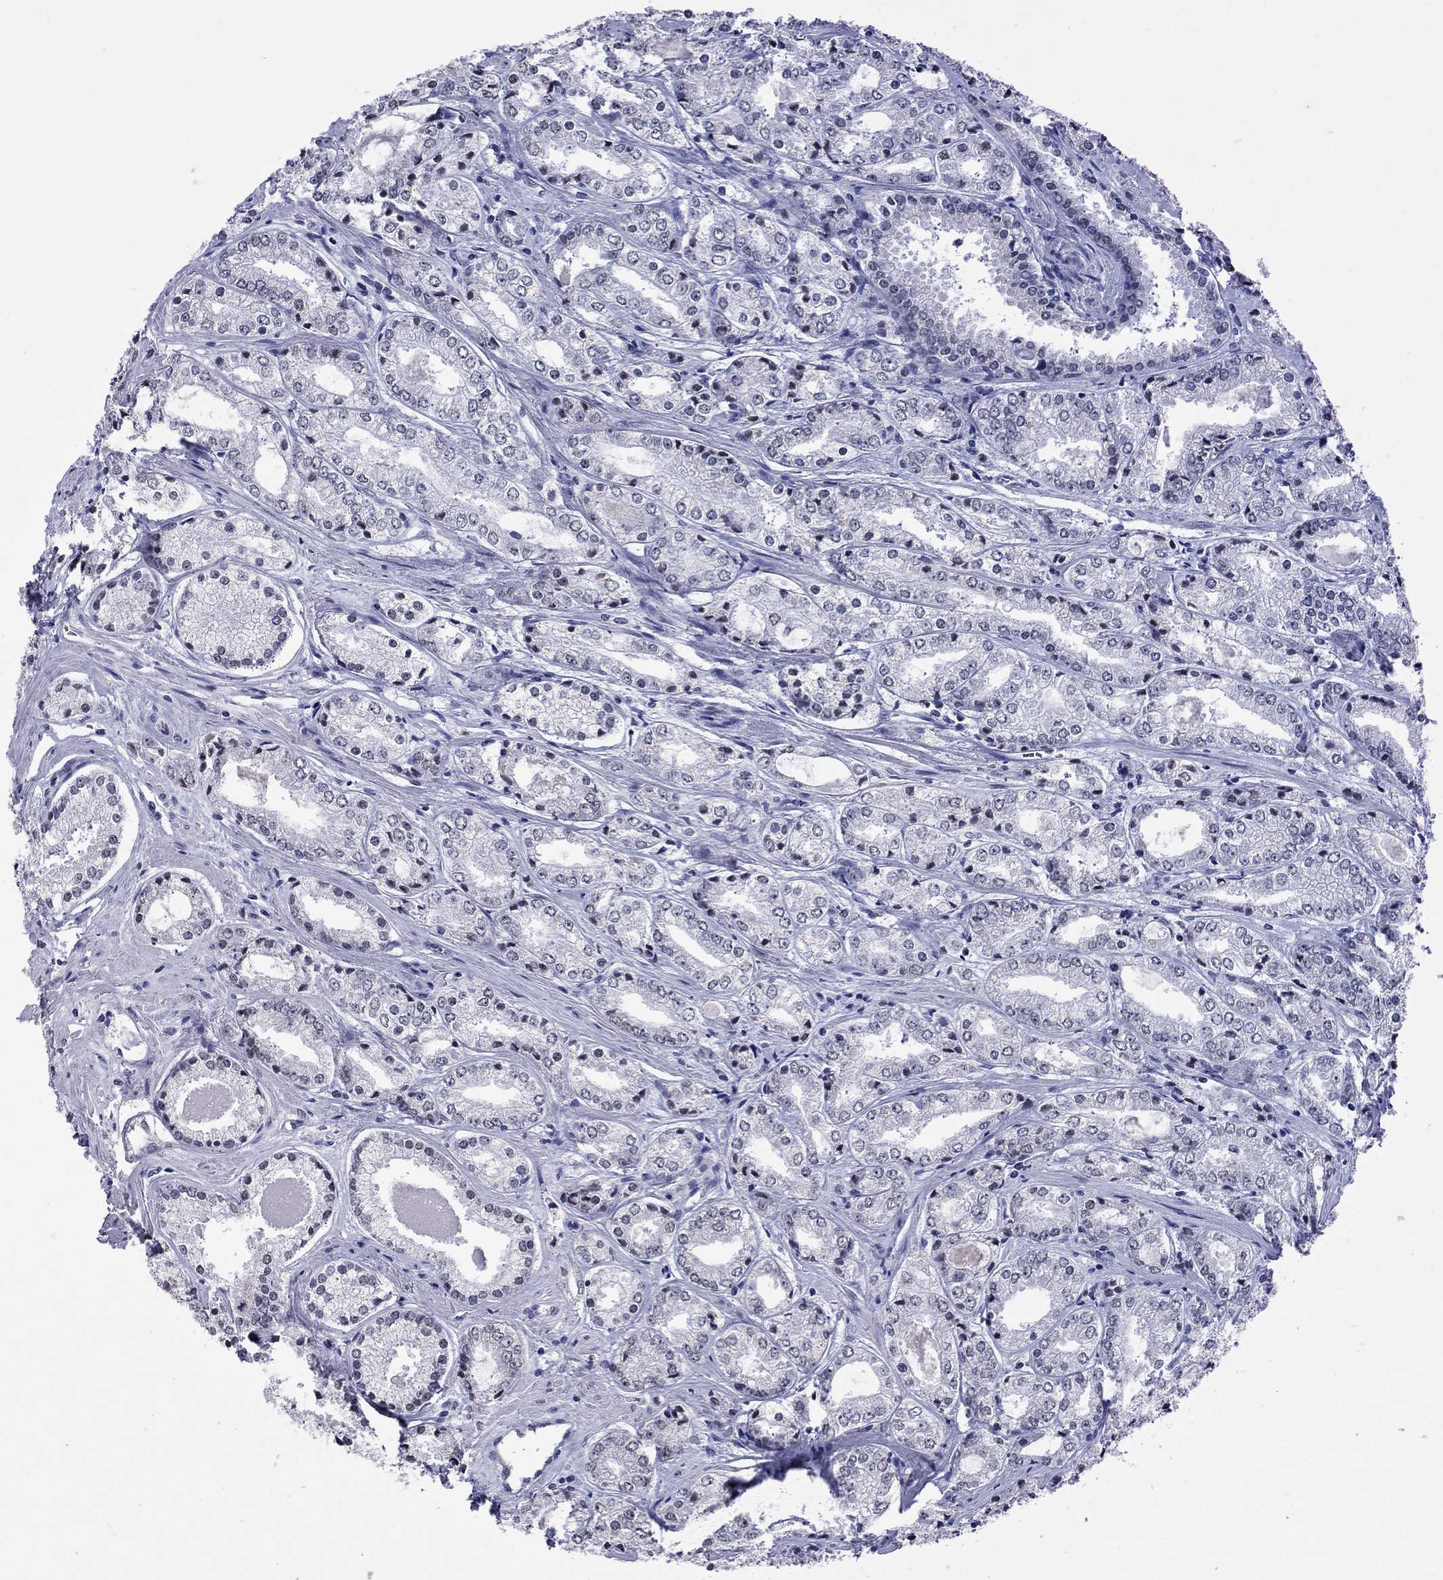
{"staining": {"intensity": "negative", "quantity": "none", "location": "none"}, "tissue": "prostate cancer", "cell_type": "Tumor cells", "image_type": "cancer", "snomed": [{"axis": "morphology", "description": "Adenocarcinoma, NOS"}, {"axis": "topography", "description": "Prostate"}], "caption": "Histopathology image shows no protein expression in tumor cells of adenocarcinoma (prostate) tissue. (DAB (3,3'-diaminobenzidine) immunohistochemistry (IHC), high magnification).", "gene": "PPP1R3A", "patient": {"sex": "male", "age": 72}}